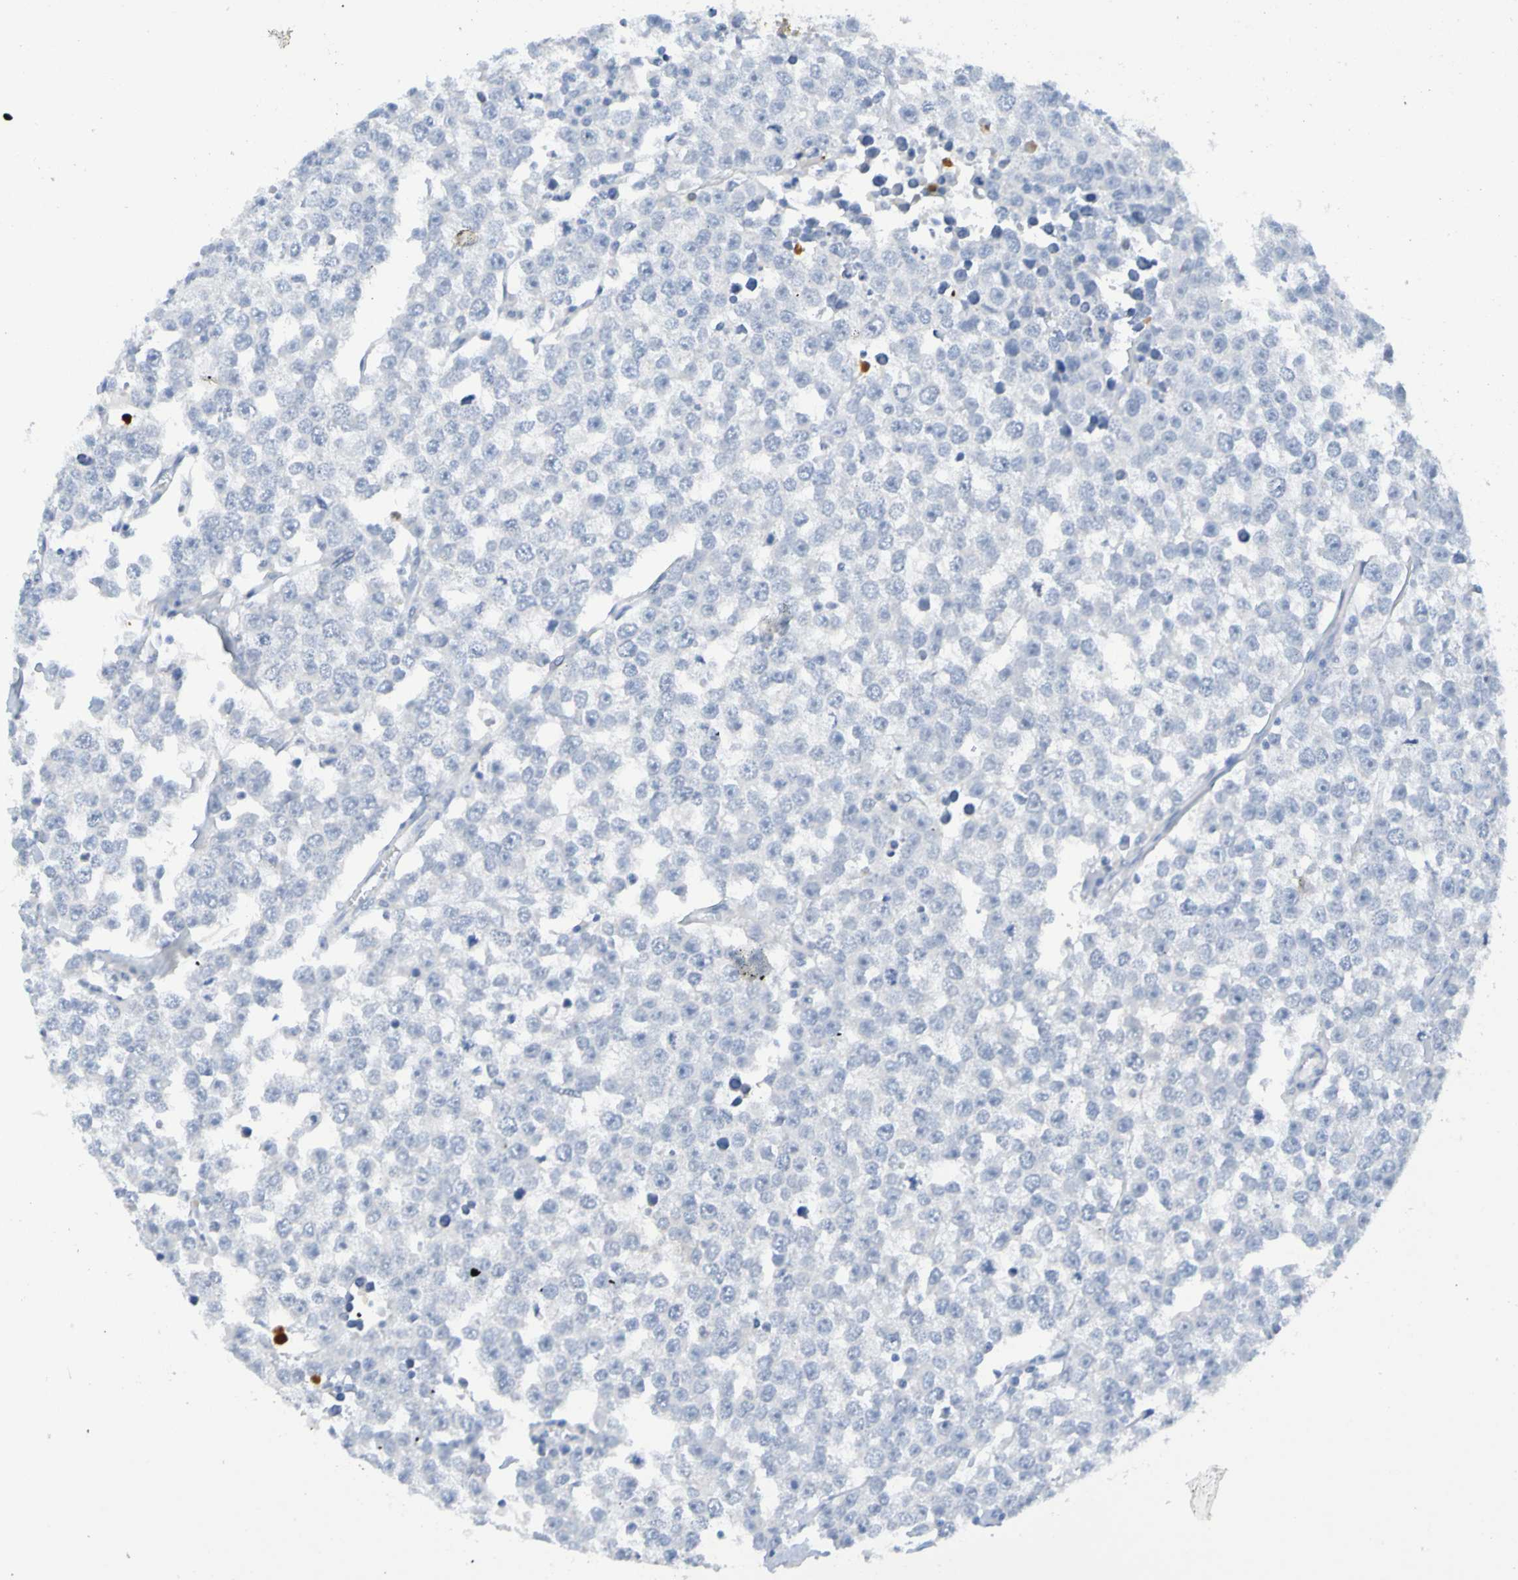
{"staining": {"intensity": "negative", "quantity": "none", "location": "none"}, "tissue": "testis cancer", "cell_type": "Tumor cells", "image_type": "cancer", "snomed": [{"axis": "morphology", "description": "Seminoma, NOS"}, {"axis": "morphology", "description": "Carcinoma, Embryonal, NOS"}, {"axis": "topography", "description": "Testis"}], "caption": "An image of testis cancer stained for a protein exhibits no brown staining in tumor cells. (DAB IHC, high magnification).", "gene": "IL10", "patient": {"sex": "male", "age": 52}}